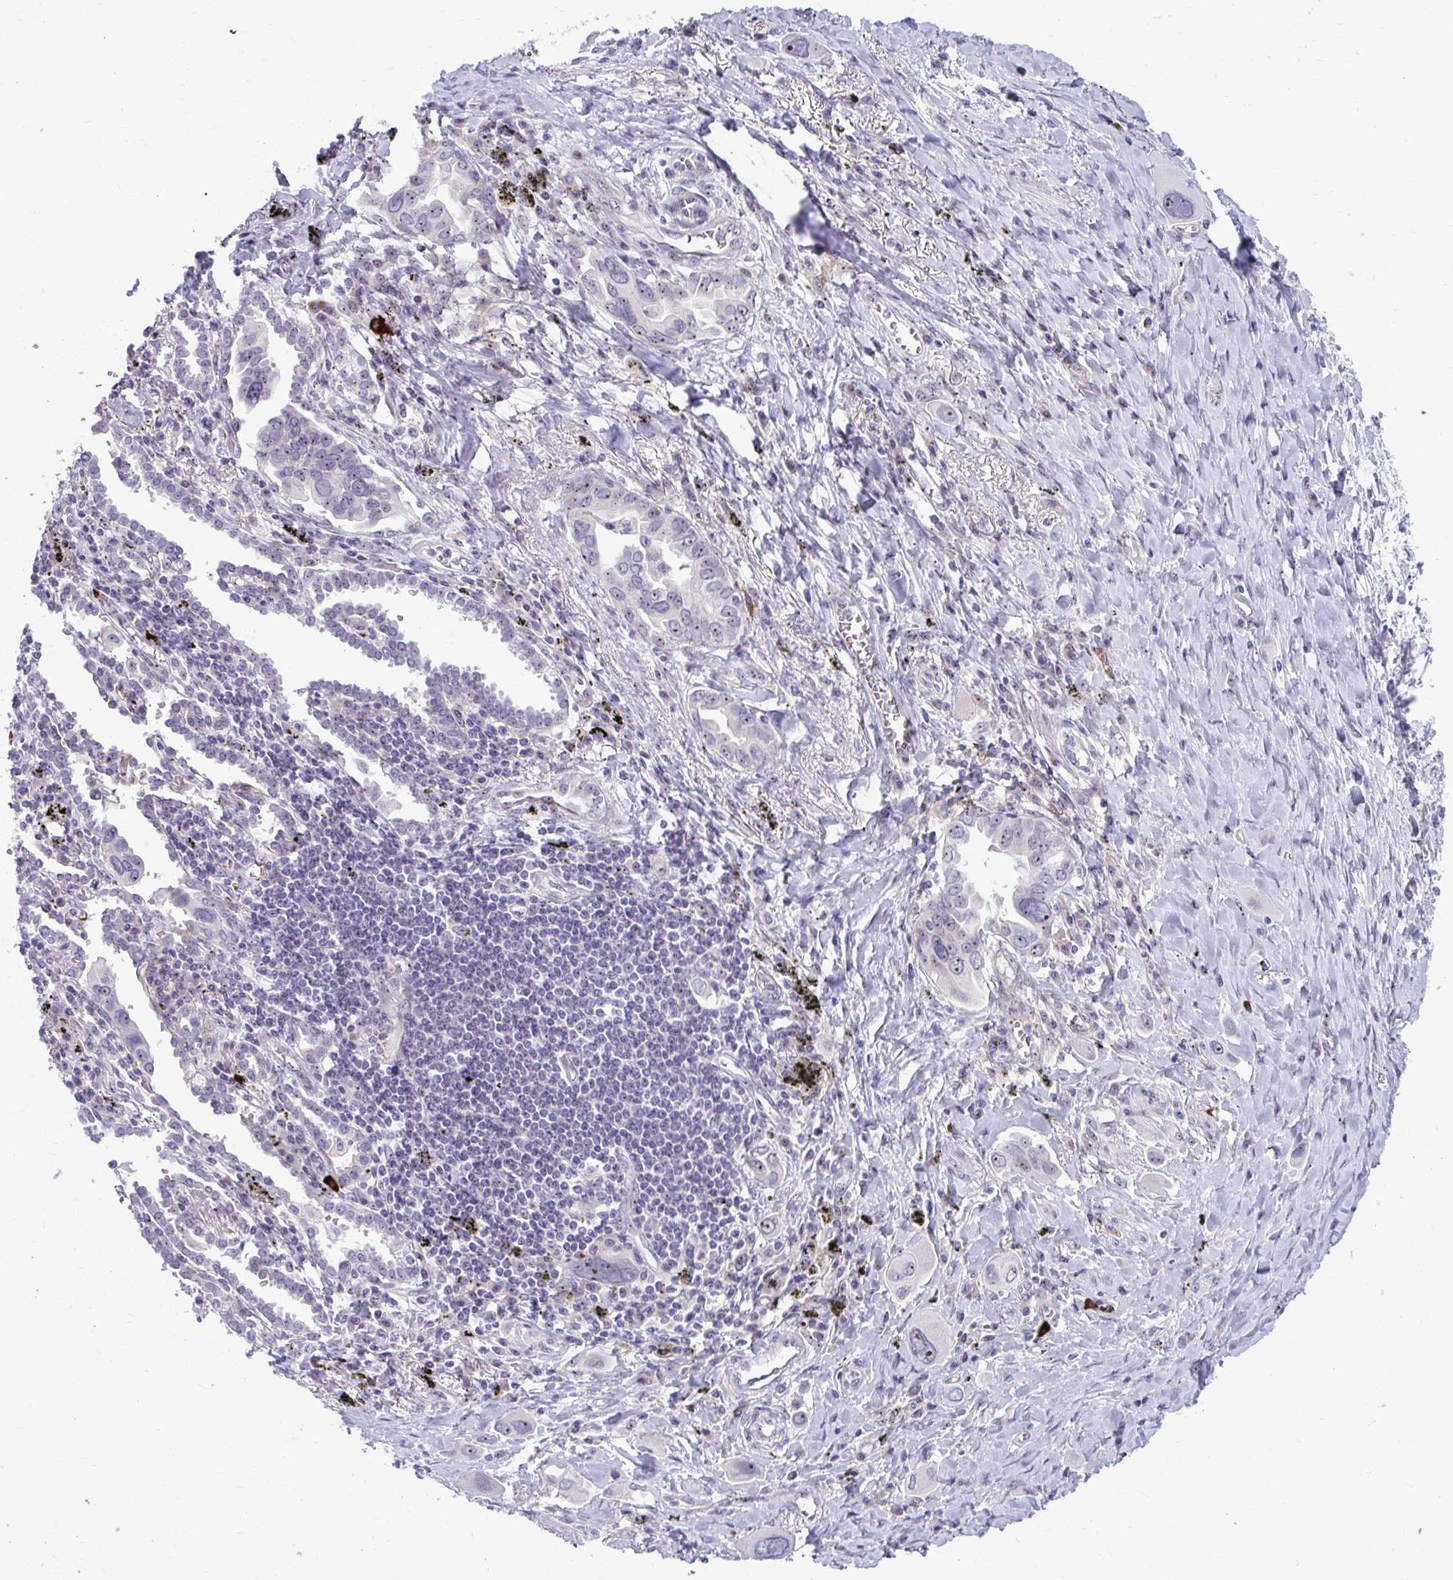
{"staining": {"intensity": "weak", "quantity": "25%-75%", "location": "nuclear"}, "tissue": "lung cancer", "cell_type": "Tumor cells", "image_type": "cancer", "snomed": [{"axis": "morphology", "description": "Adenocarcinoma, NOS"}, {"axis": "topography", "description": "Lung"}], "caption": "There is low levels of weak nuclear staining in tumor cells of adenocarcinoma (lung), as demonstrated by immunohistochemical staining (brown color).", "gene": "MUS81", "patient": {"sex": "male", "age": 76}}